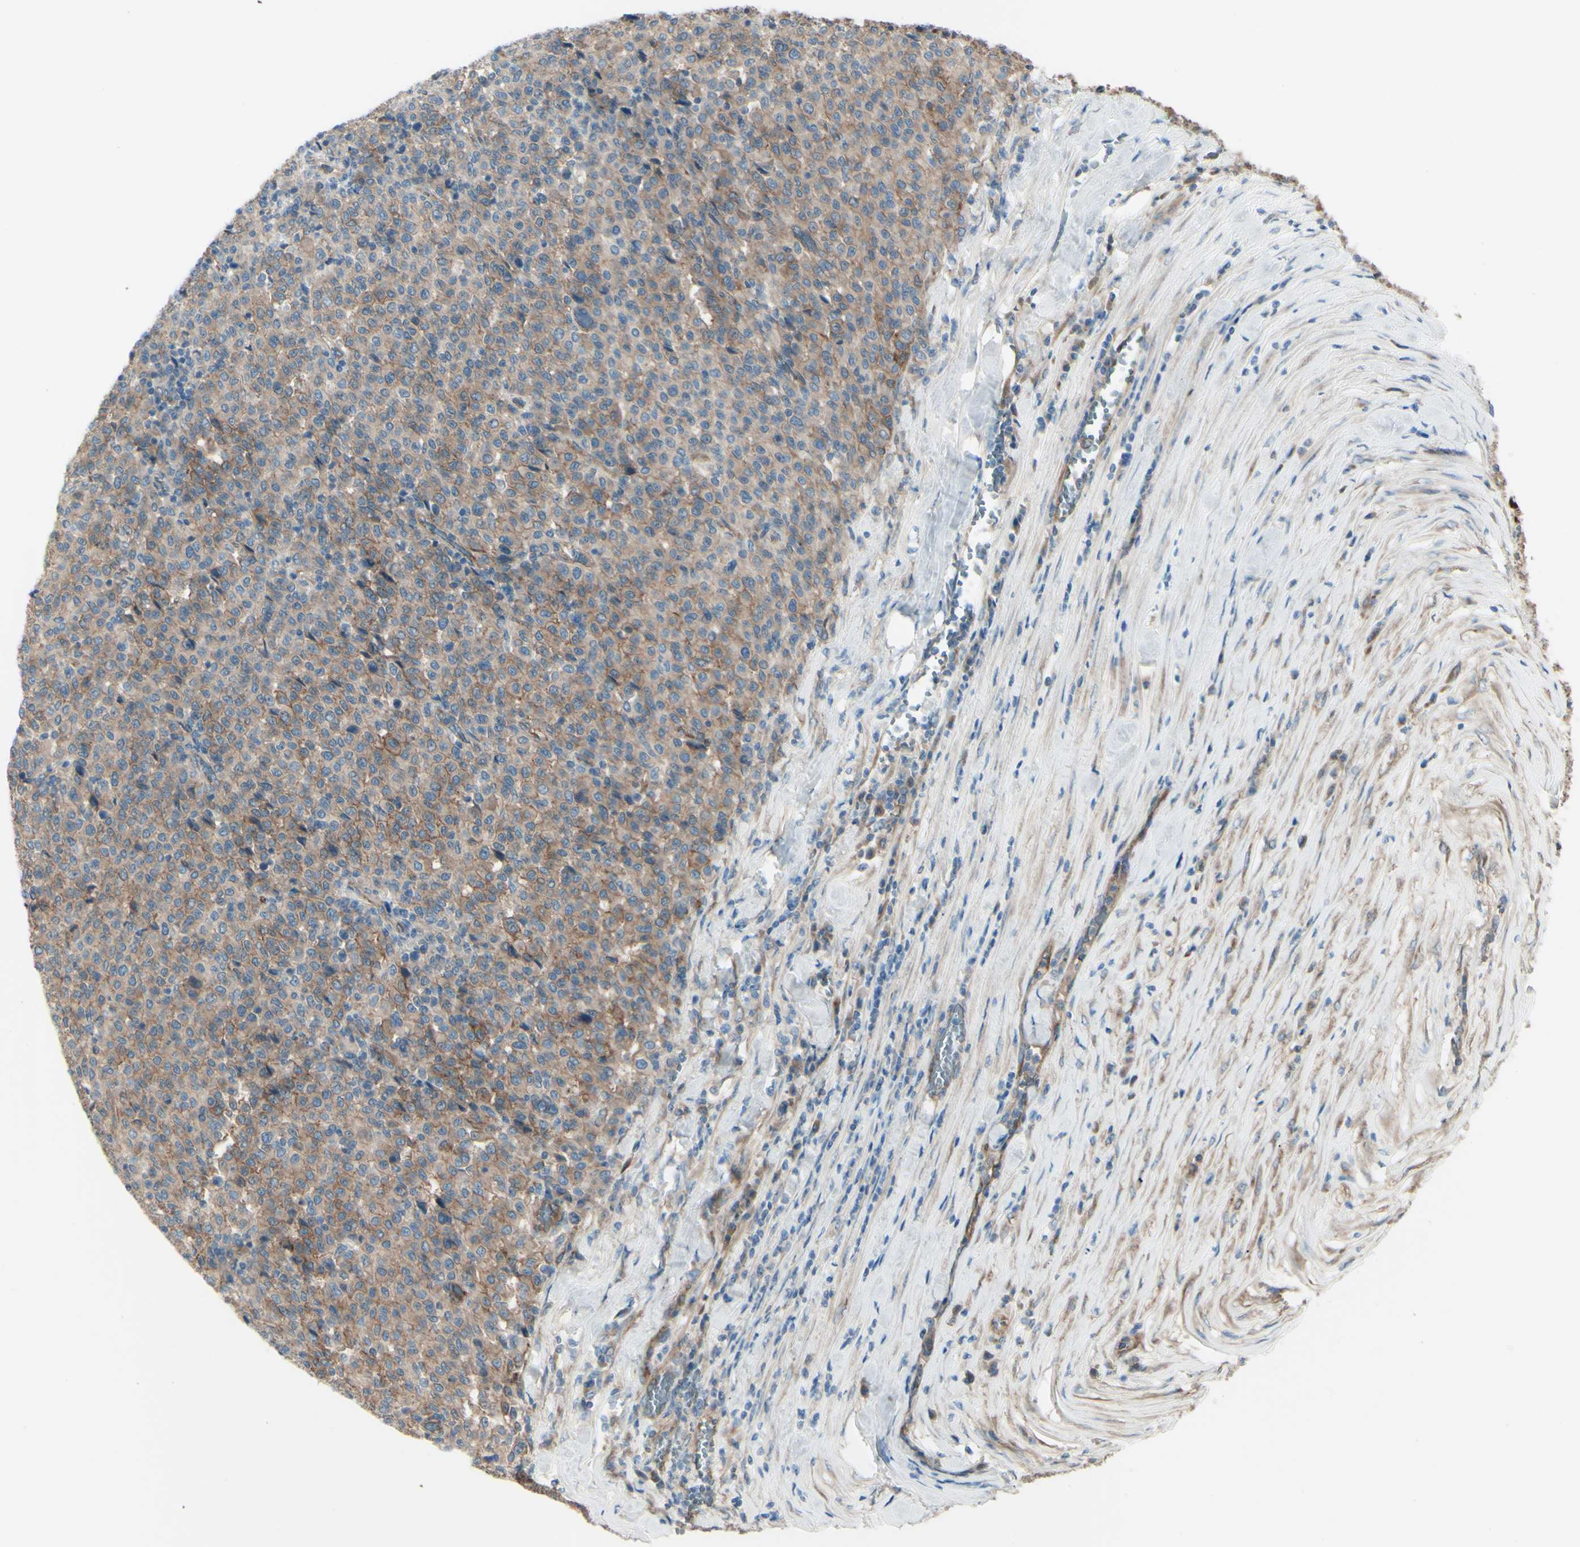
{"staining": {"intensity": "moderate", "quantity": ">75%", "location": "cytoplasmic/membranous"}, "tissue": "melanoma", "cell_type": "Tumor cells", "image_type": "cancer", "snomed": [{"axis": "morphology", "description": "Malignant melanoma, Metastatic site"}, {"axis": "topography", "description": "Pancreas"}], "caption": "Immunohistochemistry of human melanoma shows medium levels of moderate cytoplasmic/membranous staining in about >75% of tumor cells. Nuclei are stained in blue.", "gene": "PCDHGA2", "patient": {"sex": "female", "age": 30}}